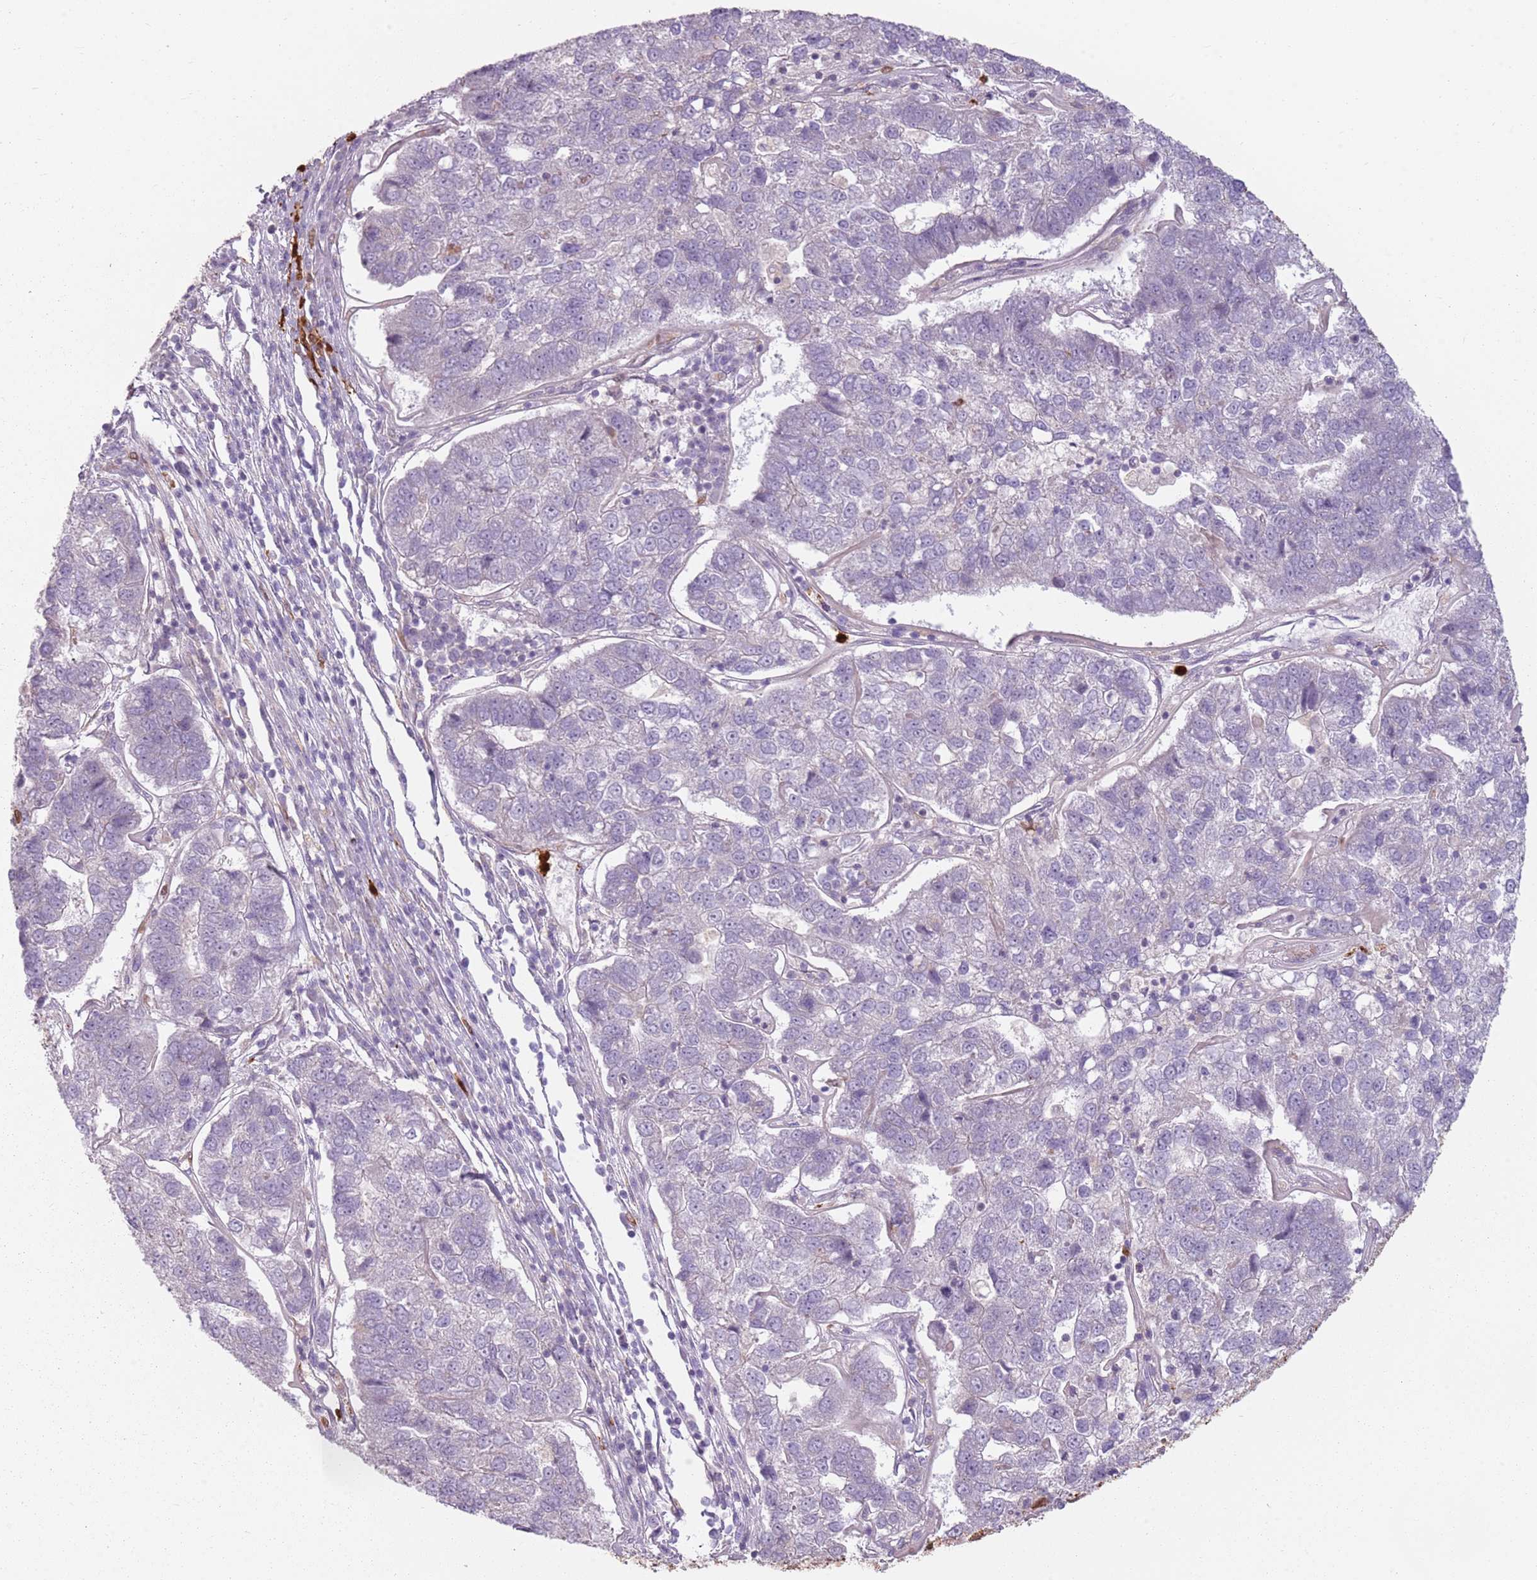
{"staining": {"intensity": "negative", "quantity": "none", "location": "none"}, "tissue": "pancreatic cancer", "cell_type": "Tumor cells", "image_type": "cancer", "snomed": [{"axis": "morphology", "description": "Adenocarcinoma, NOS"}, {"axis": "topography", "description": "Pancreas"}], "caption": "Immunohistochemistry micrograph of pancreatic cancer (adenocarcinoma) stained for a protein (brown), which displays no positivity in tumor cells.", "gene": "SPAG4", "patient": {"sex": "female", "age": 61}}